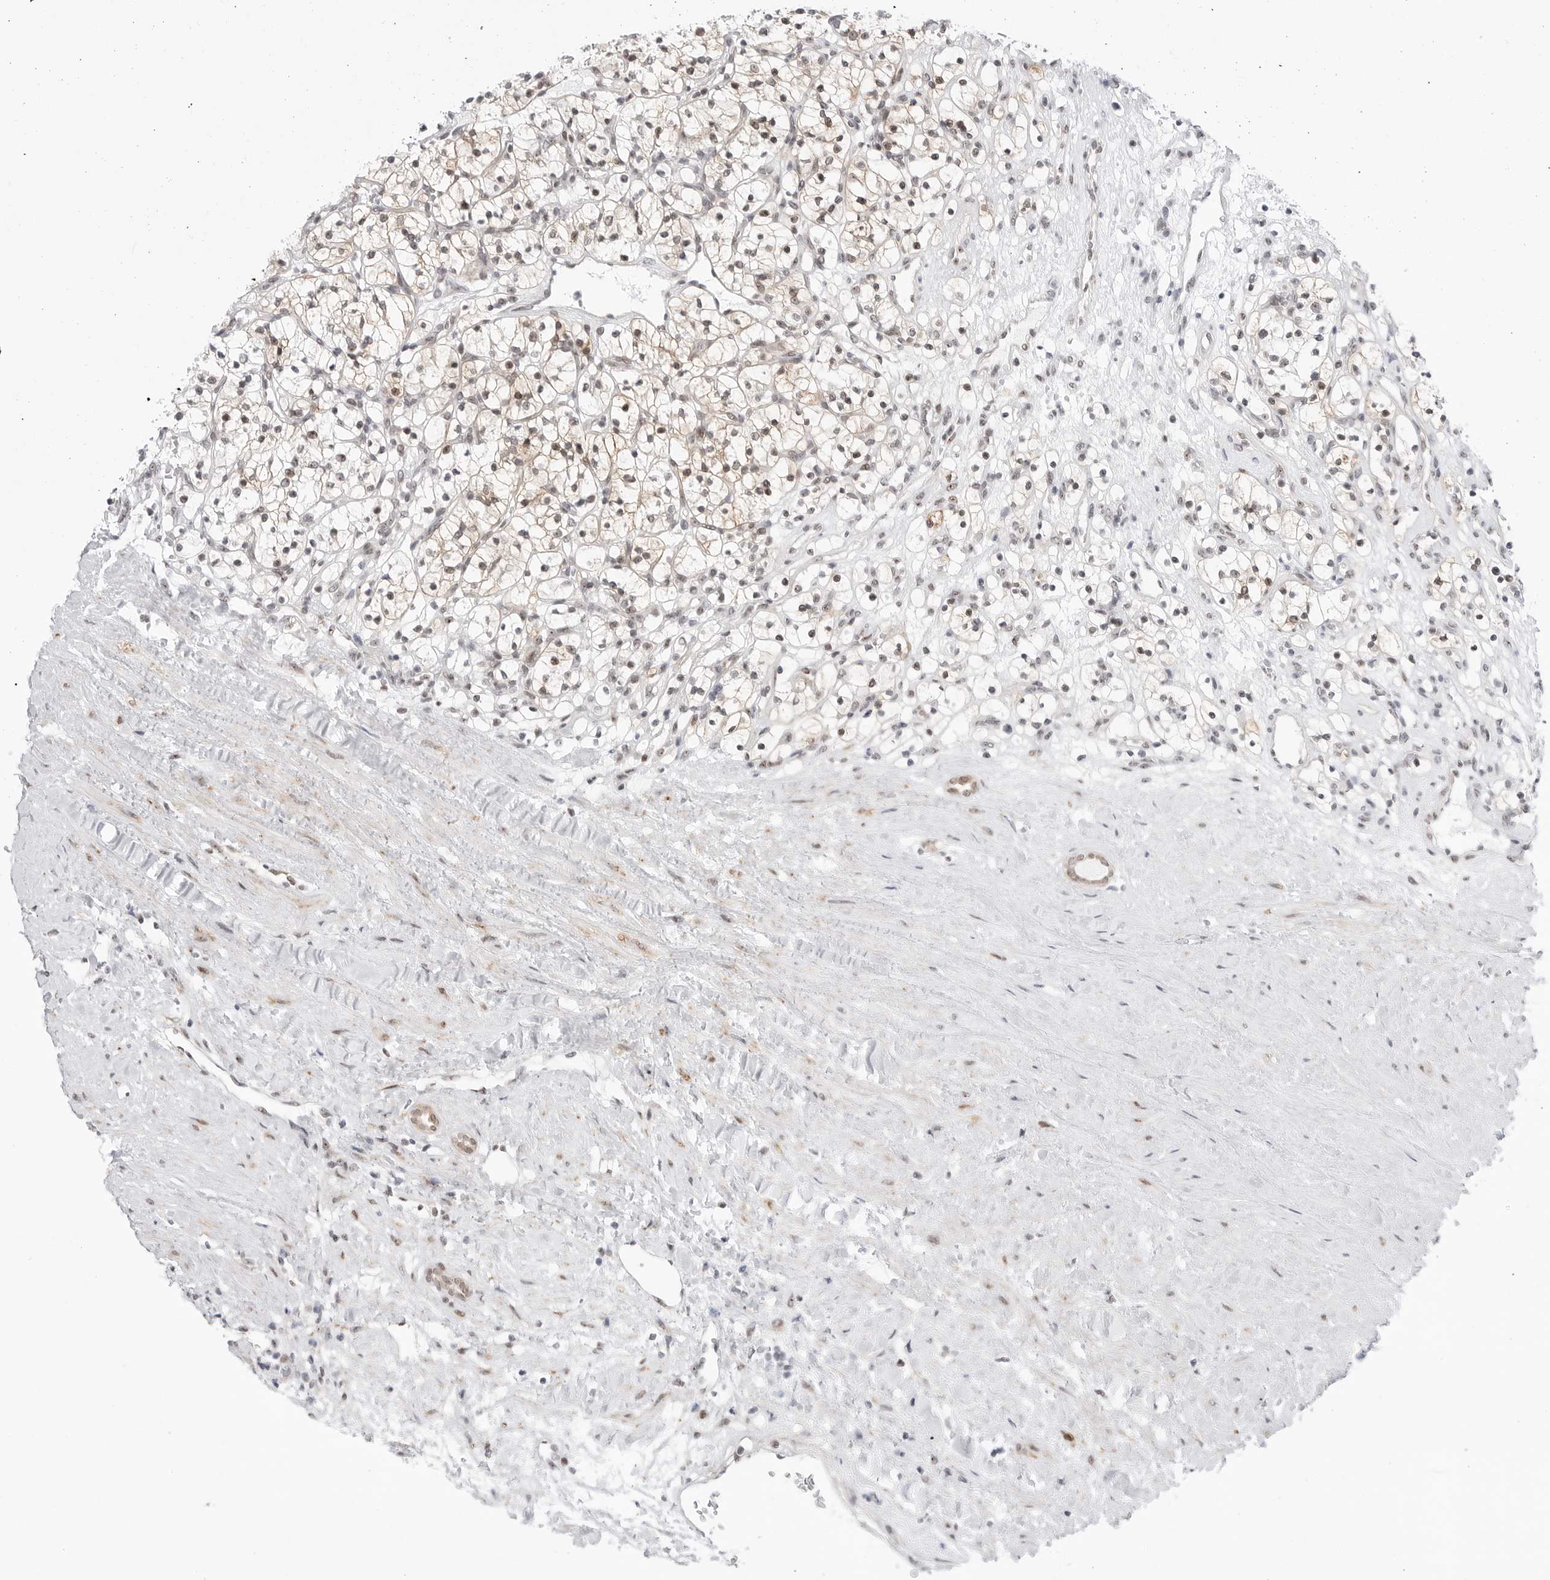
{"staining": {"intensity": "weak", "quantity": "25%-75%", "location": "cytoplasmic/membranous,nuclear"}, "tissue": "renal cancer", "cell_type": "Tumor cells", "image_type": "cancer", "snomed": [{"axis": "morphology", "description": "Adenocarcinoma, NOS"}, {"axis": "topography", "description": "Kidney"}], "caption": "Immunohistochemistry (IHC) image of human renal cancer (adenocarcinoma) stained for a protein (brown), which demonstrates low levels of weak cytoplasmic/membranous and nuclear expression in approximately 25%-75% of tumor cells.", "gene": "C1orf162", "patient": {"sex": "female", "age": 57}}